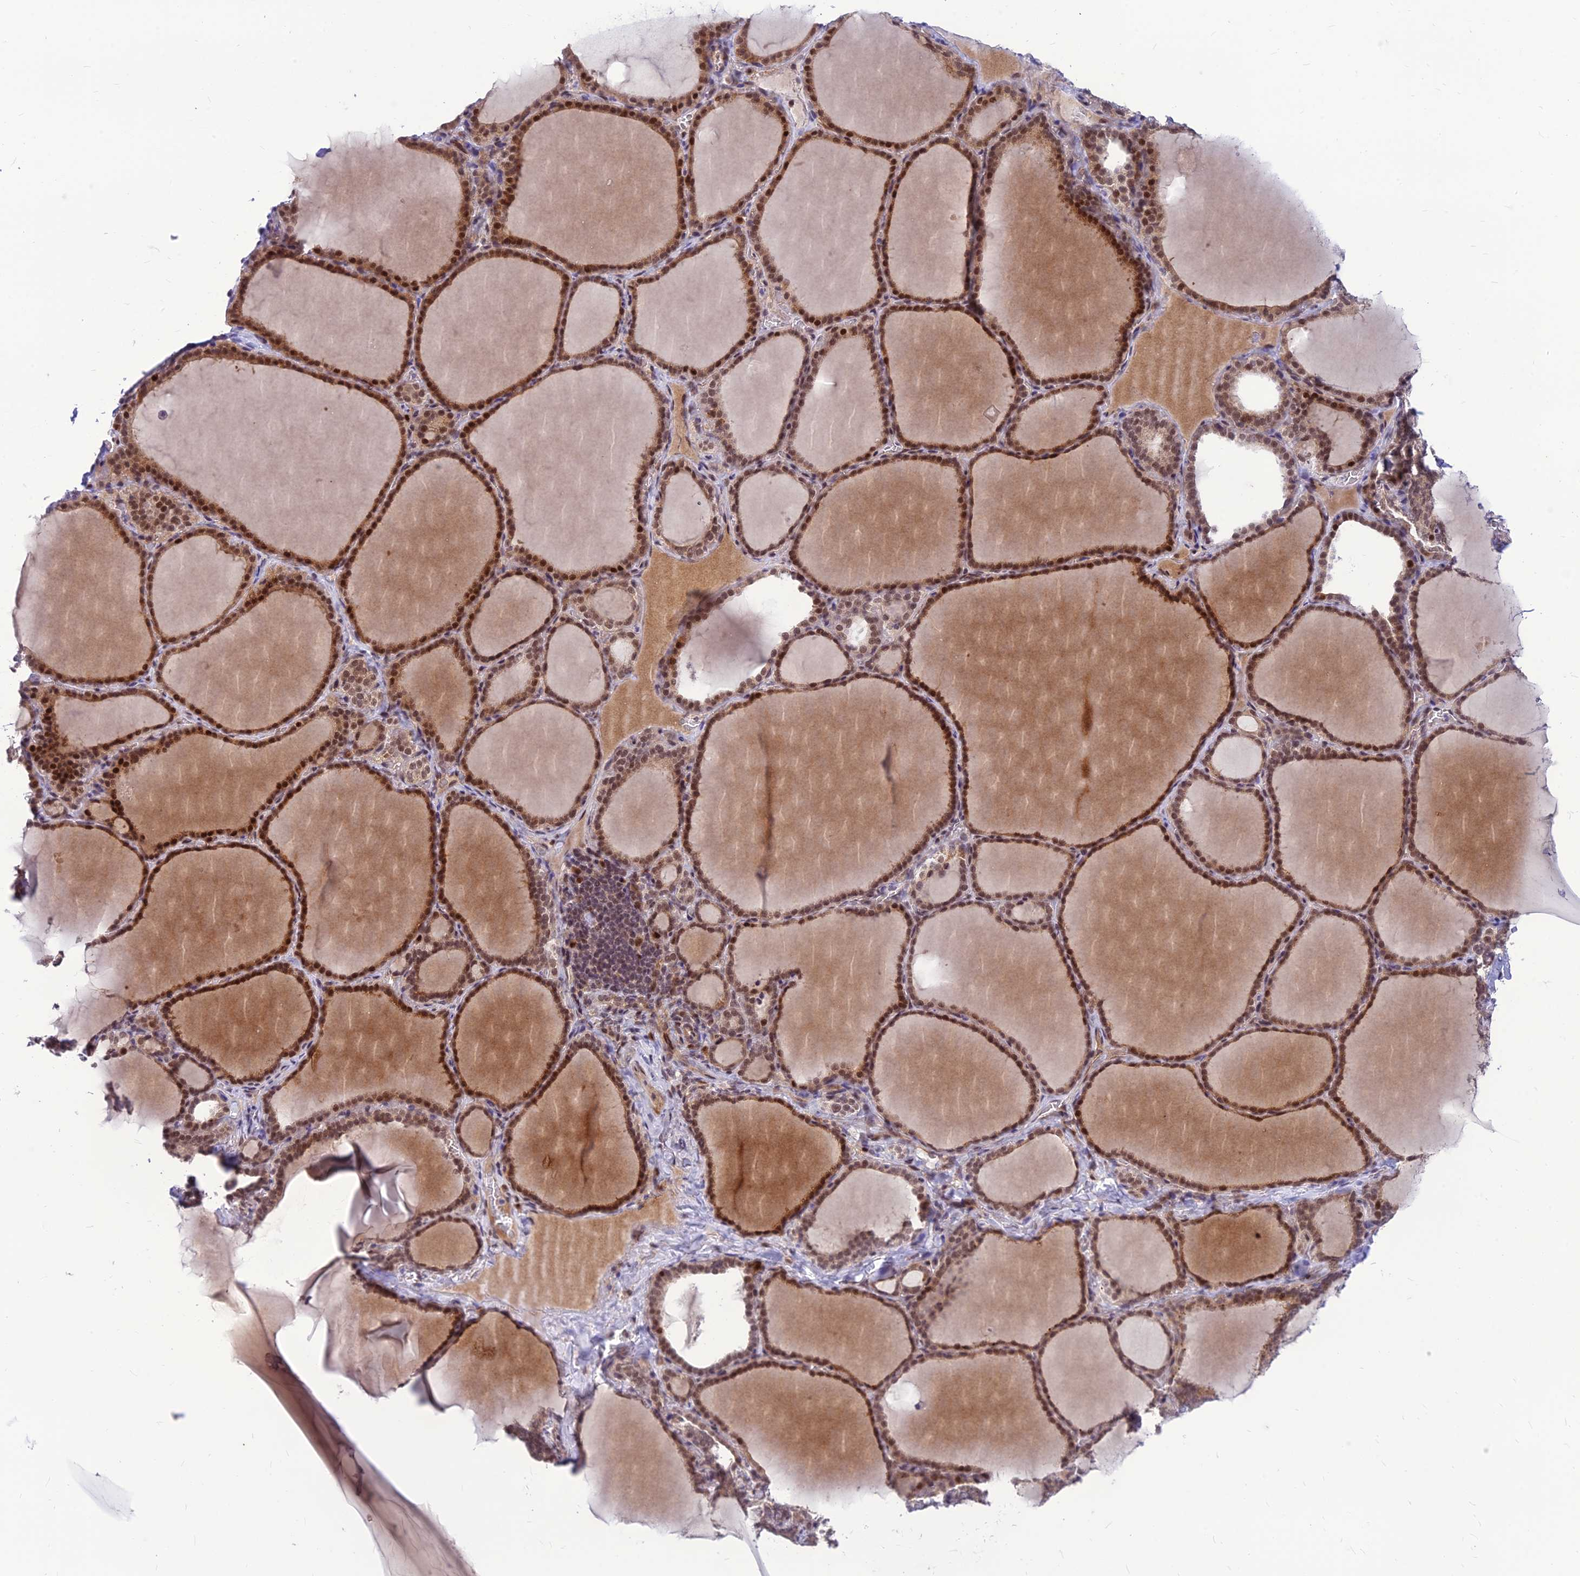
{"staining": {"intensity": "moderate", "quantity": ">75%", "location": "cytoplasmic/membranous,nuclear"}, "tissue": "thyroid gland", "cell_type": "Glandular cells", "image_type": "normal", "snomed": [{"axis": "morphology", "description": "Normal tissue, NOS"}, {"axis": "topography", "description": "Thyroid gland"}], "caption": "Approximately >75% of glandular cells in unremarkable human thyroid gland display moderate cytoplasmic/membranous,nuclear protein expression as visualized by brown immunohistochemical staining.", "gene": "ASPDH", "patient": {"sex": "female", "age": 39}}